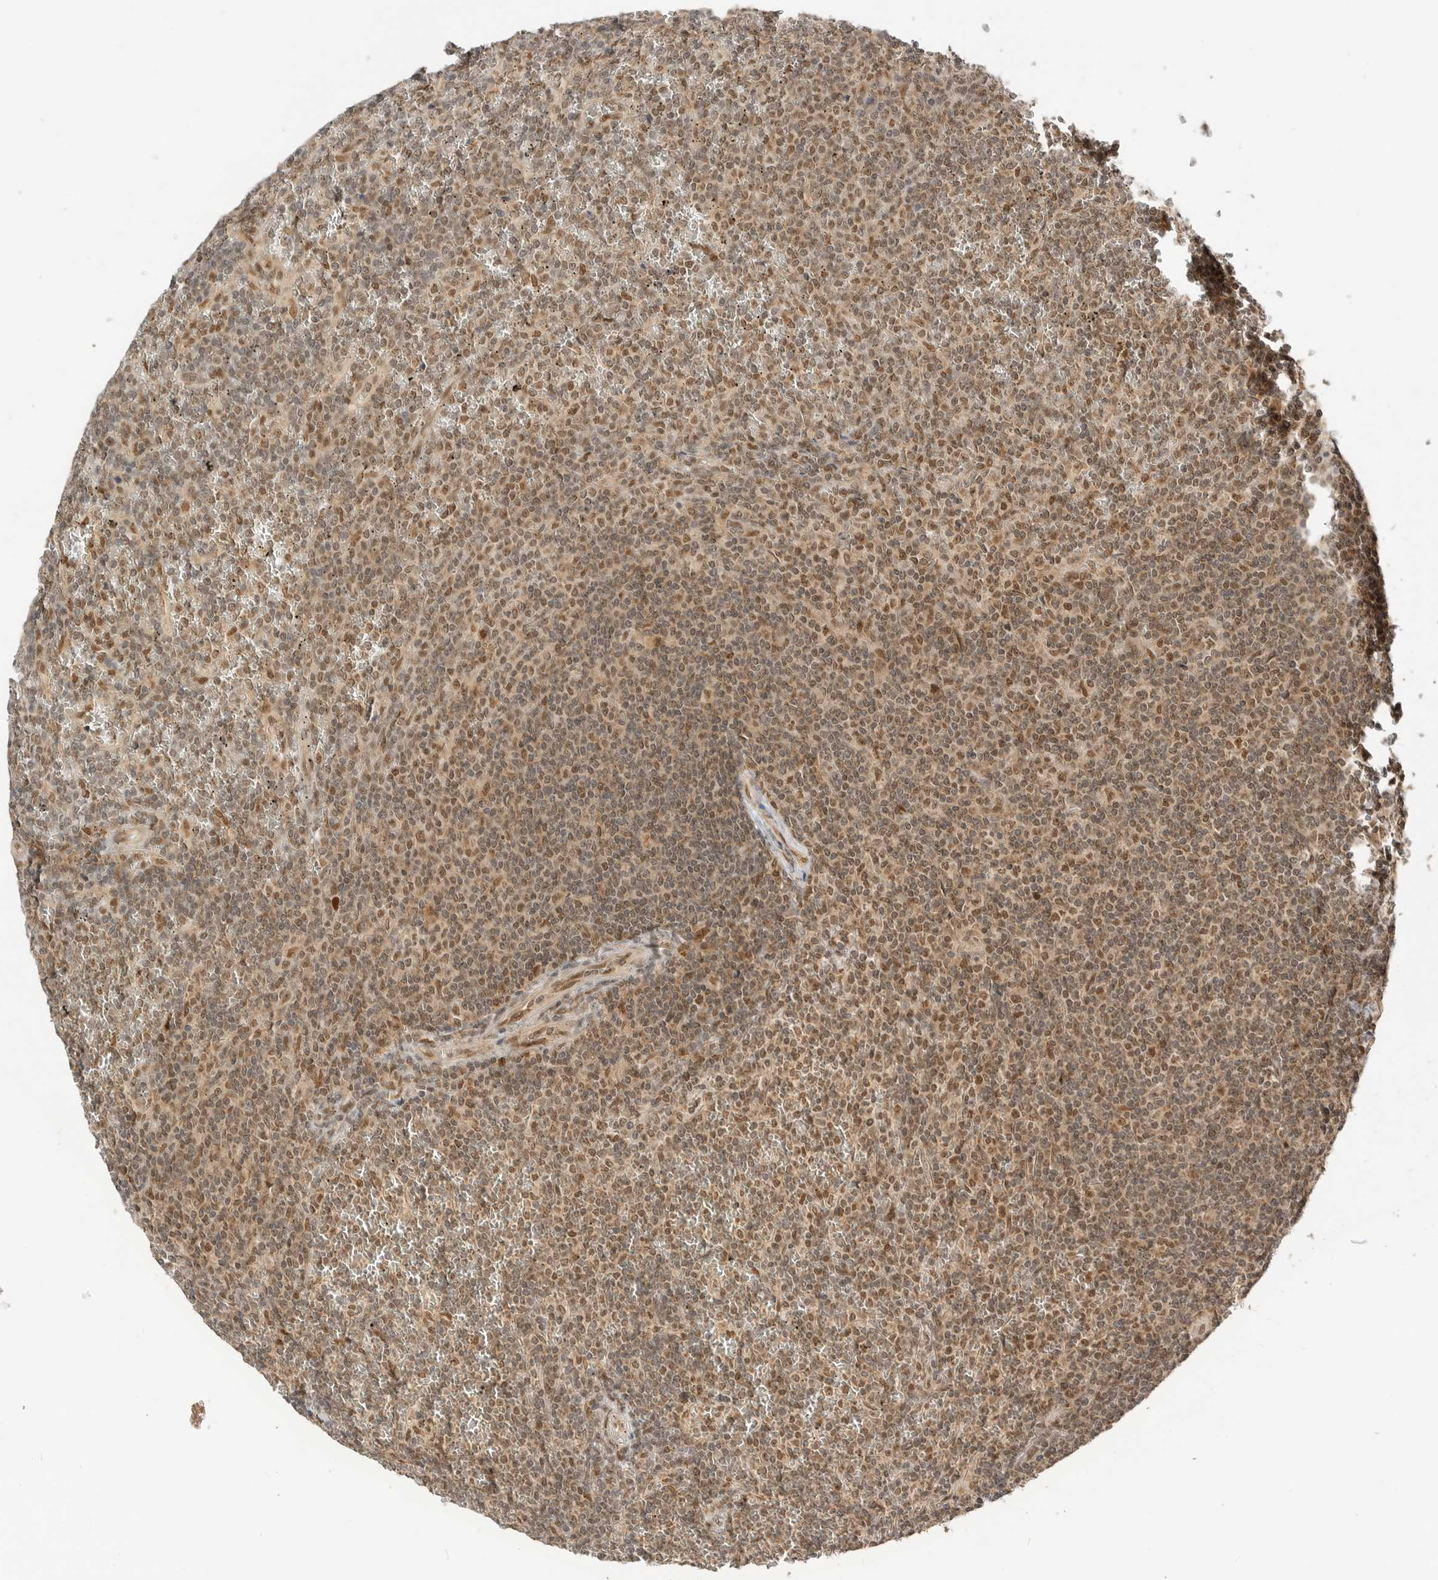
{"staining": {"intensity": "moderate", "quantity": ">75%", "location": "cytoplasmic/membranous,nuclear"}, "tissue": "lymphoma", "cell_type": "Tumor cells", "image_type": "cancer", "snomed": [{"axis": "morphology", "description": "Malignant lymphoma, non-Hodgkin's type, Low grade"}, {"axis": "topography", "description": "Spleen"}], "caption": "Low-grade malignant lymphoma, non-Hodgkin's type stained with a protein marker shows moderate staining in tumor cells.", "gene": "ALKAL1", "patient": {"sex": "female", "age": 19}}